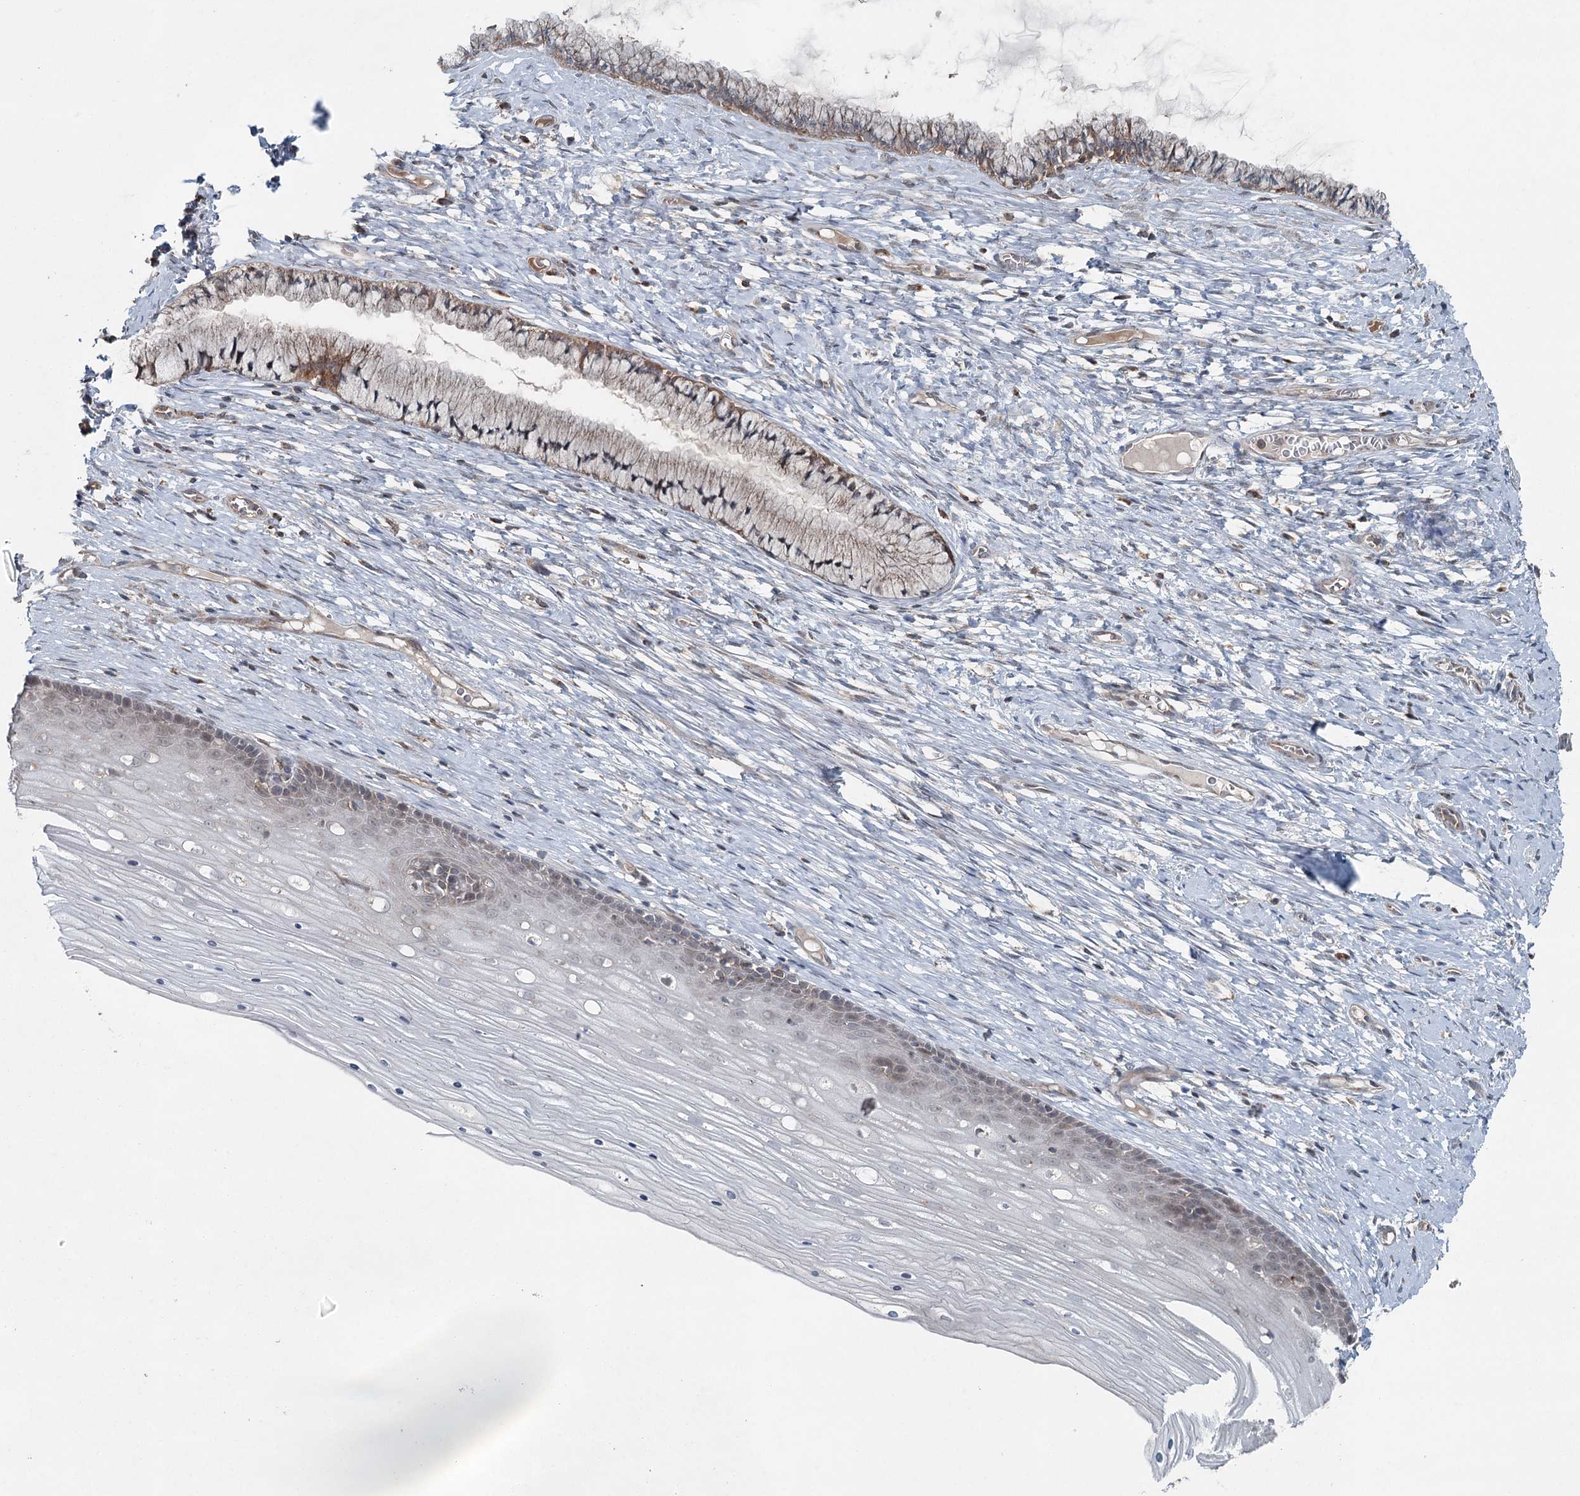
{"staining": {"intensity": "weak", "quantity": "25%-75%", "location": "cytoplasmic/membranous"}, "tissue": "cervix", "cell_type": "Glandular cells", "image_type": "normal", "snomed": [{"axis": "morphology", "description": "Normal tissue, NOS"}, {"axis": "topography", "description": "Cervix"}], "caption": "Protein expression analysis of unremarkable cervix demonstrates weak cytoplasmic/membranous positivity in about 25%-75% of glandular cells. The staining is performed using DAB brown chromogen to label protein expression. The nuclei are counter-stained blue using hematoxylin.", "gene": "SKIC3", "patient": {"sex": "female", "age": 42}}